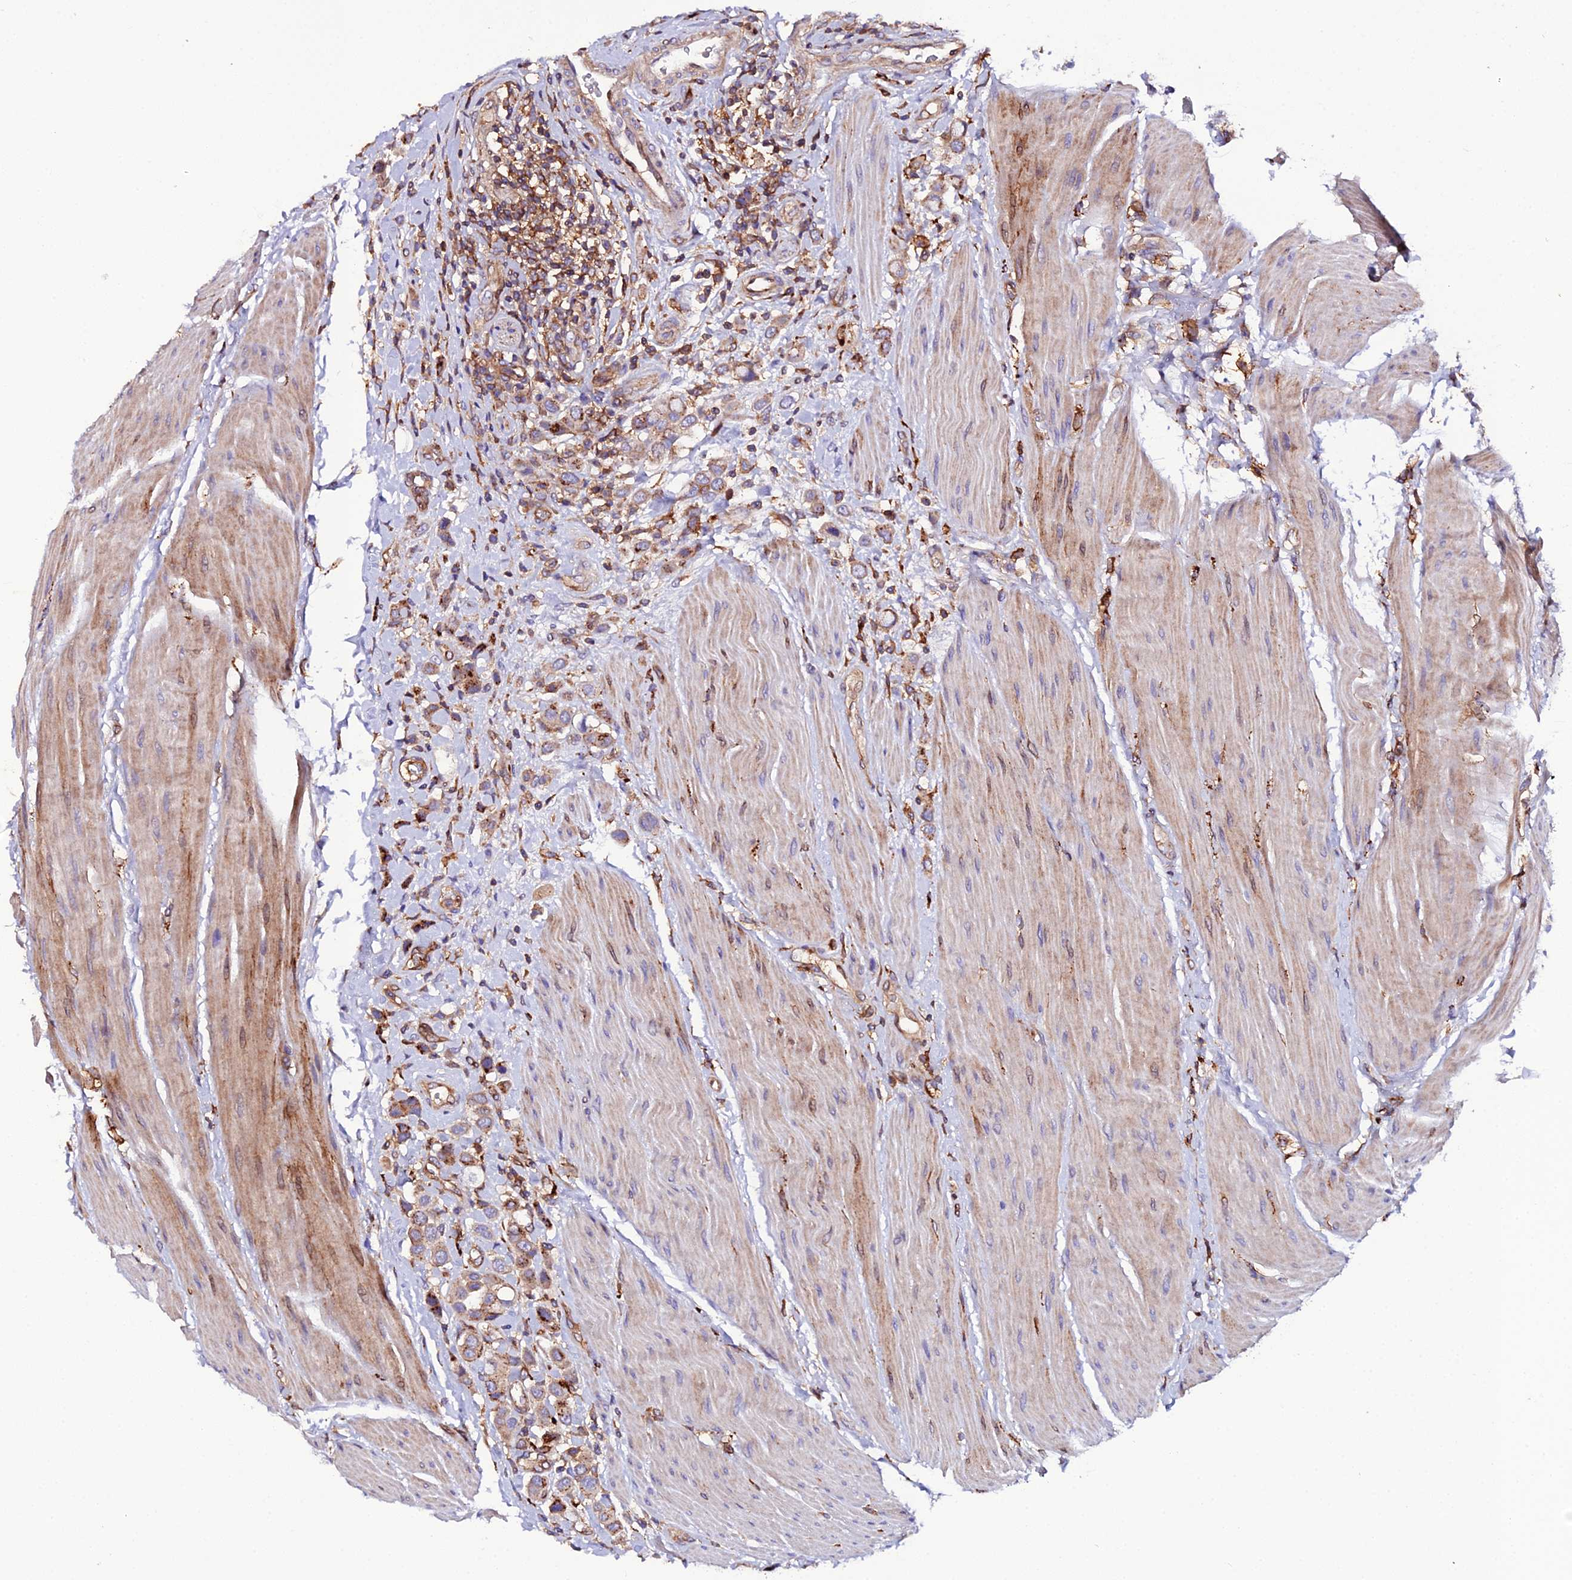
{"staining": {"intensity": "strong", "quantity": "<25%", "location": "cytoplasmic/membranous"}, "tissue": "urothelial cancer", "cell_type": "Tumor cells", "image_type": "cancer", "snomed": [{"axis": "morphology", "description": "Urothelial carcinoma, High grade"}, {"axis": "topography", "description": "Urinary bladder"}], "caption": "Immunohistochemistry (IHC) histopathology image of human urothelial cancer stained for a protein (brown), which displays medium levels of strong cytoplasmic/membranous staining in about <25% of tumor cells.", "gene": "TRPV2", "patient": {"sex": "male", "age": 50}}